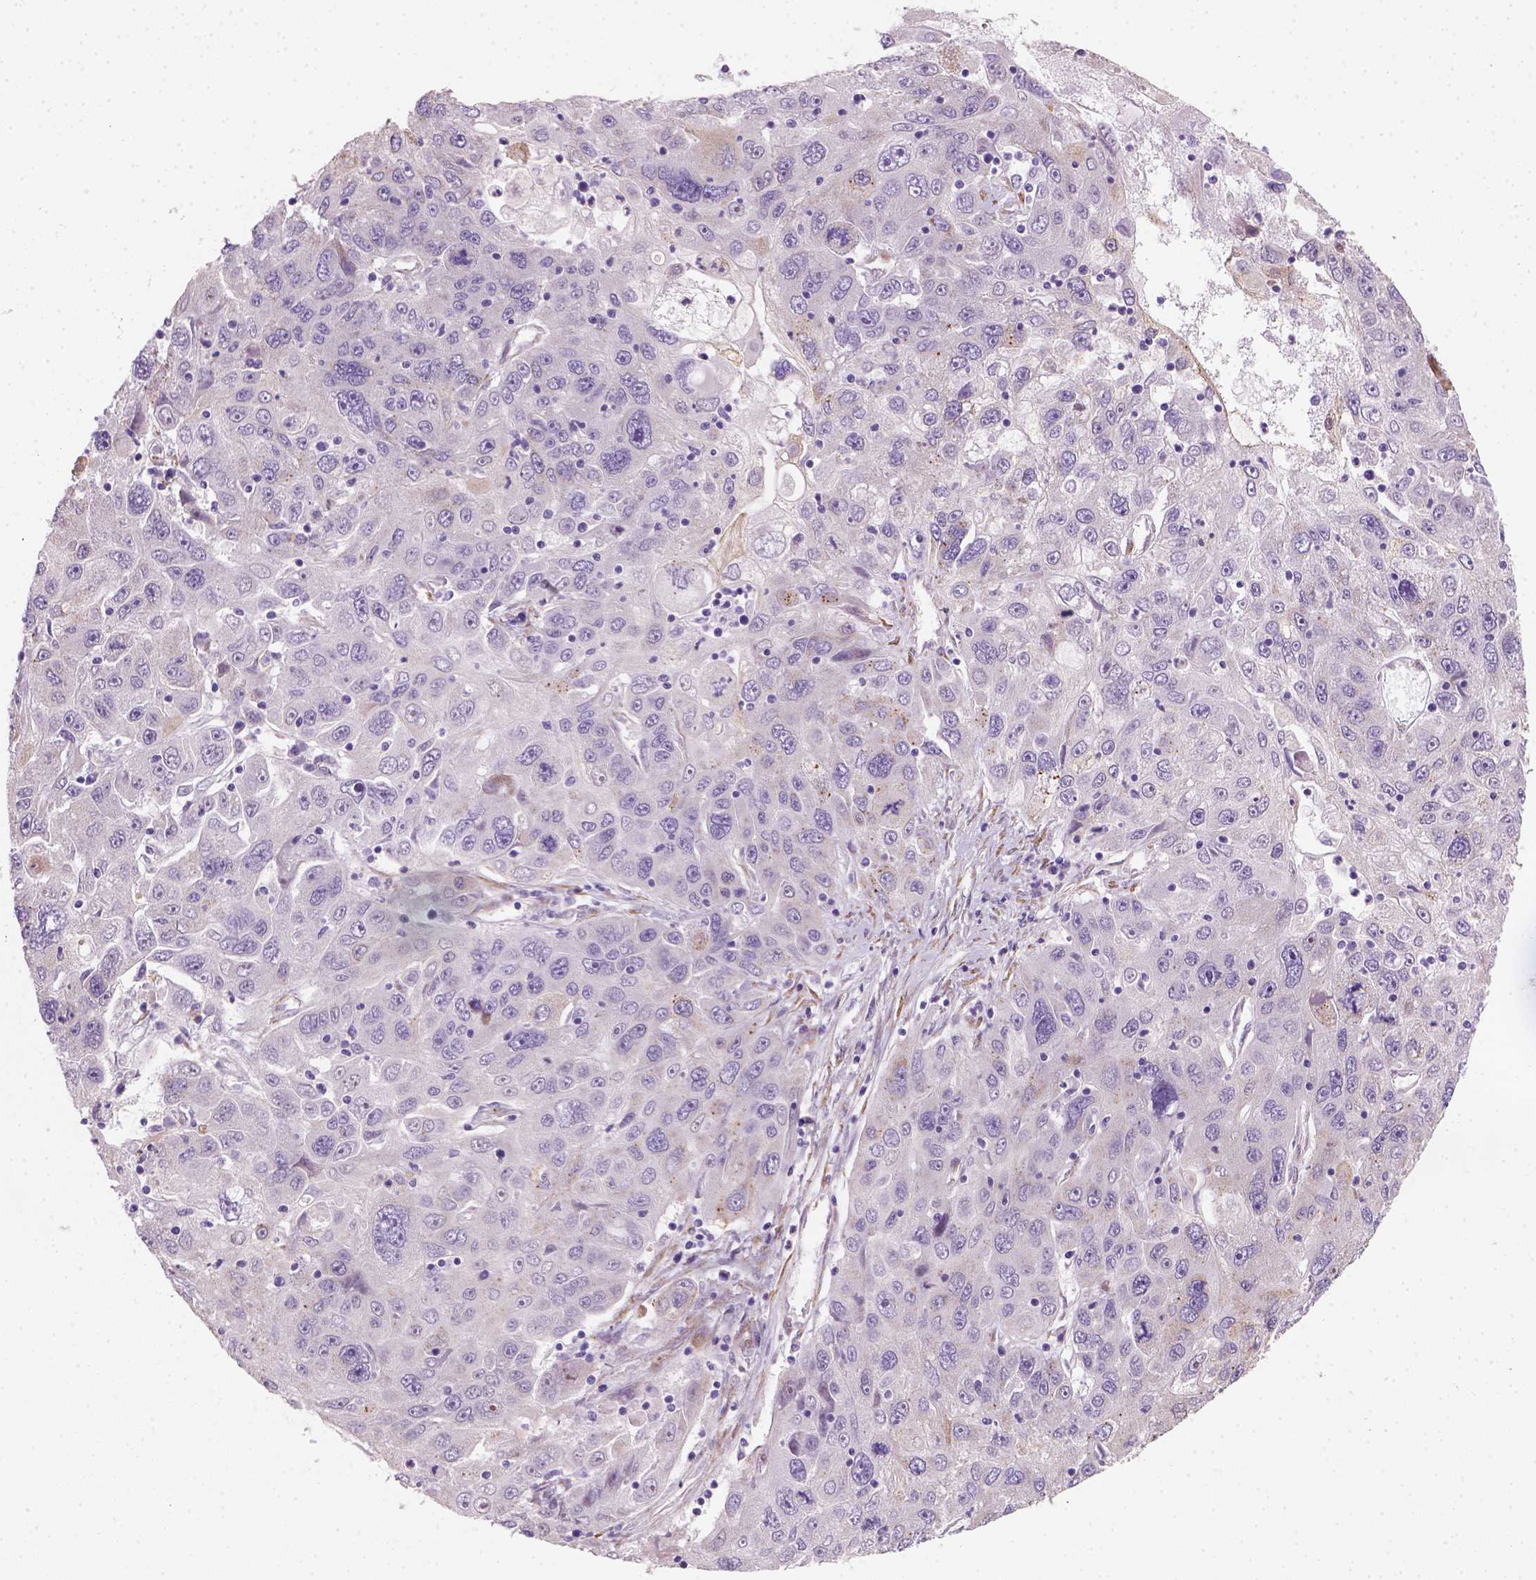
{"staining": {"intensity": "negative", "quantity": "none", "location": "none"}, "tissue": "stomach cancer", "cell_type": "Tumor cells", "image_type": "cancer", "snomed": [{"axis": "morphology", "description": "Adenocarcinoma, NOS"}, {"axis": "topography", "description": "Stomach"}], "caption": "Tumor cells are negative for brown protein staining in stomach cancer (adenocarcinoma).", "gene": "CES2", "patient": {"sex": "male", "age": 56}}